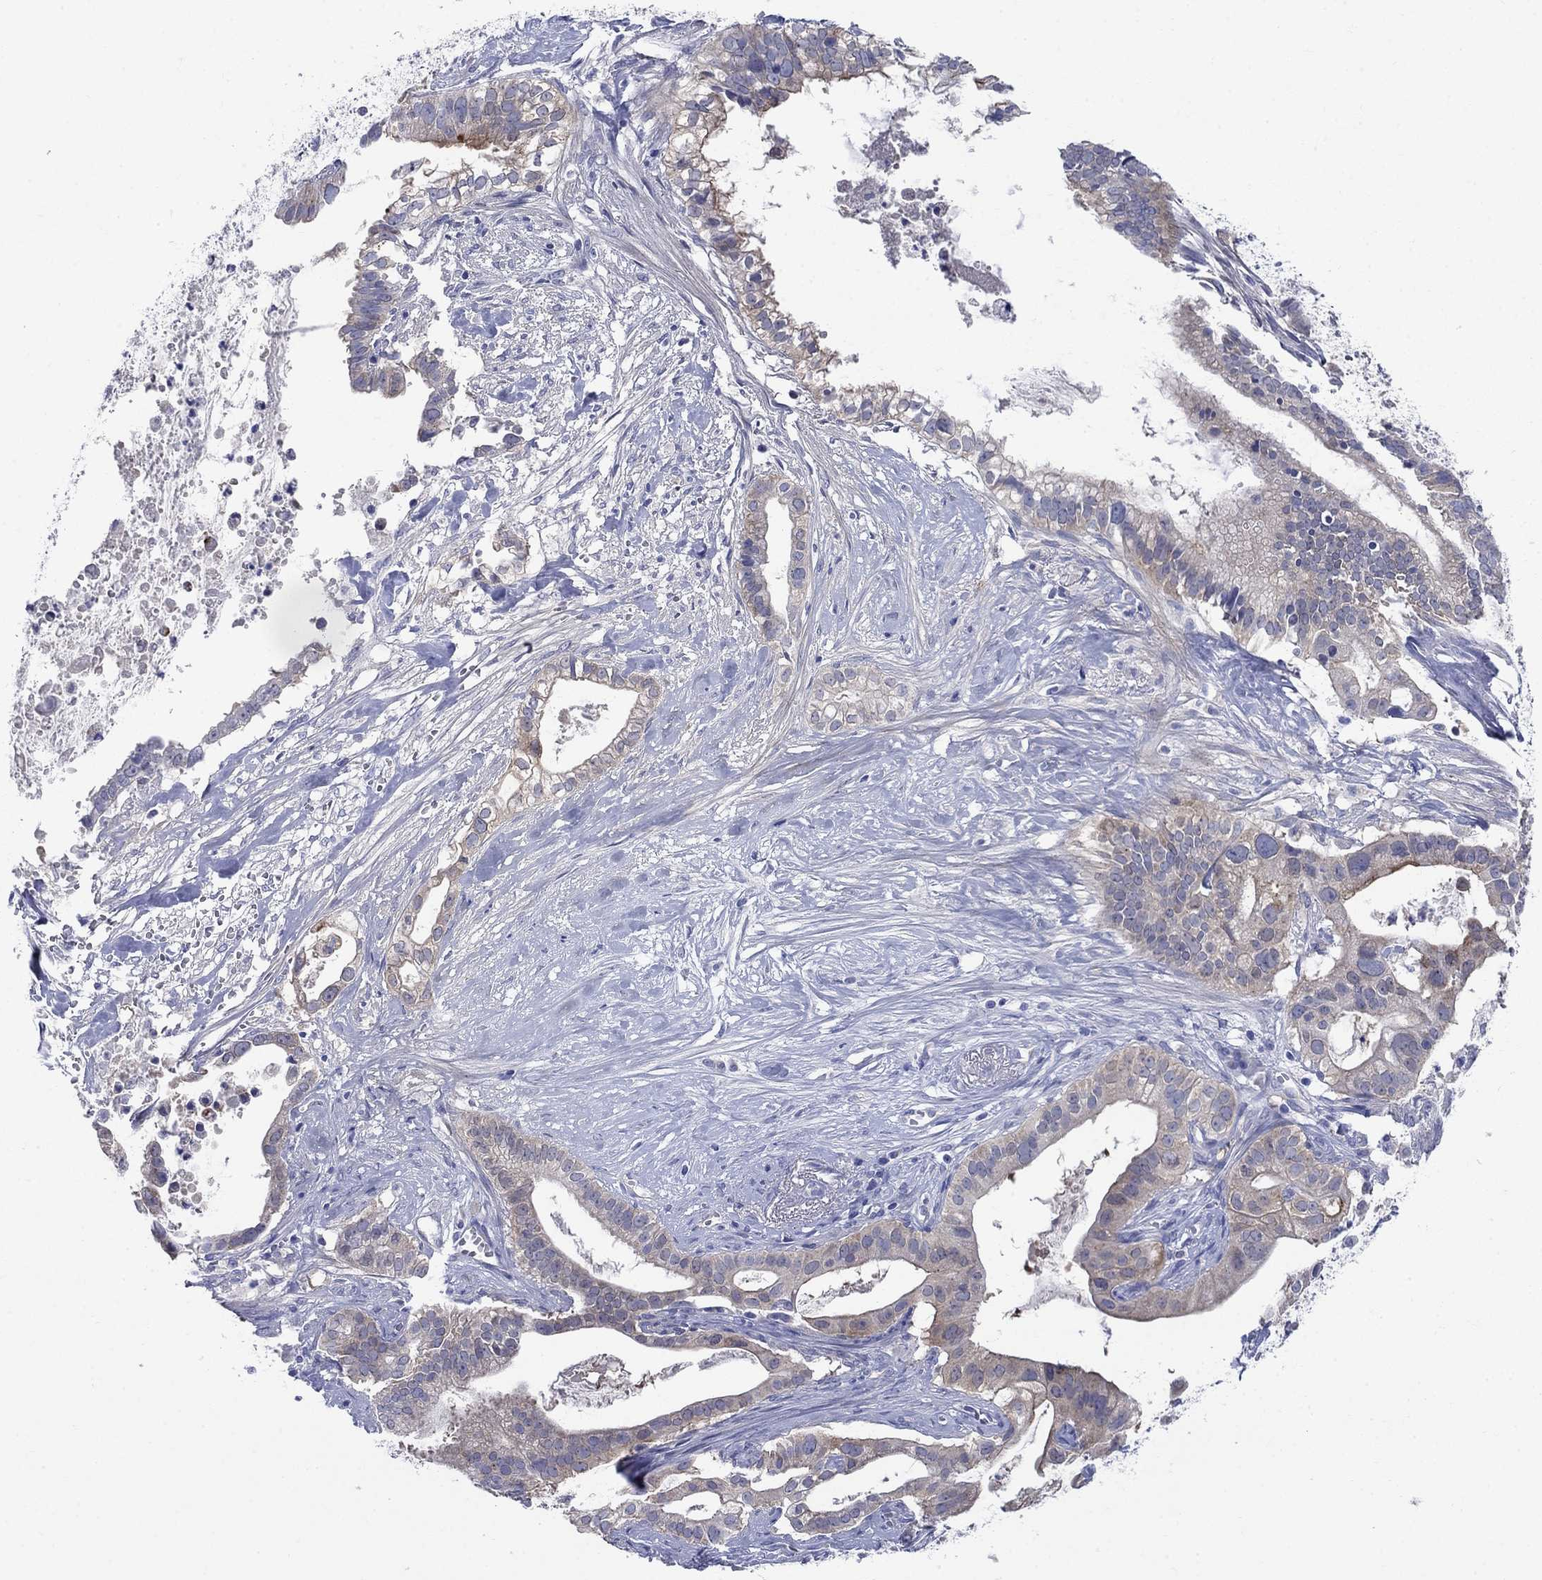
{"staining": {"intensity": "weak", "quantity": "<25%", "location": "cytoplasmic/membranous"}, "tissue": "pancreatic cancer", "cell_type": "Tumor cells", "image_type": "cancer", "snomed": [{"axis": "morphology", "description": "Adenocarcinoma, NOS"}, {"axis": "topography", "description": "Pancreas"}], "caption": "High power microscopy photomicrograph of an immunohistochemistry micrograph of adenocarcinoma (pancreatic), revealing no significant positivity in tumor cells.", "gene": "SULT2B1", "patient": {"sex": "male", "age": 61}}